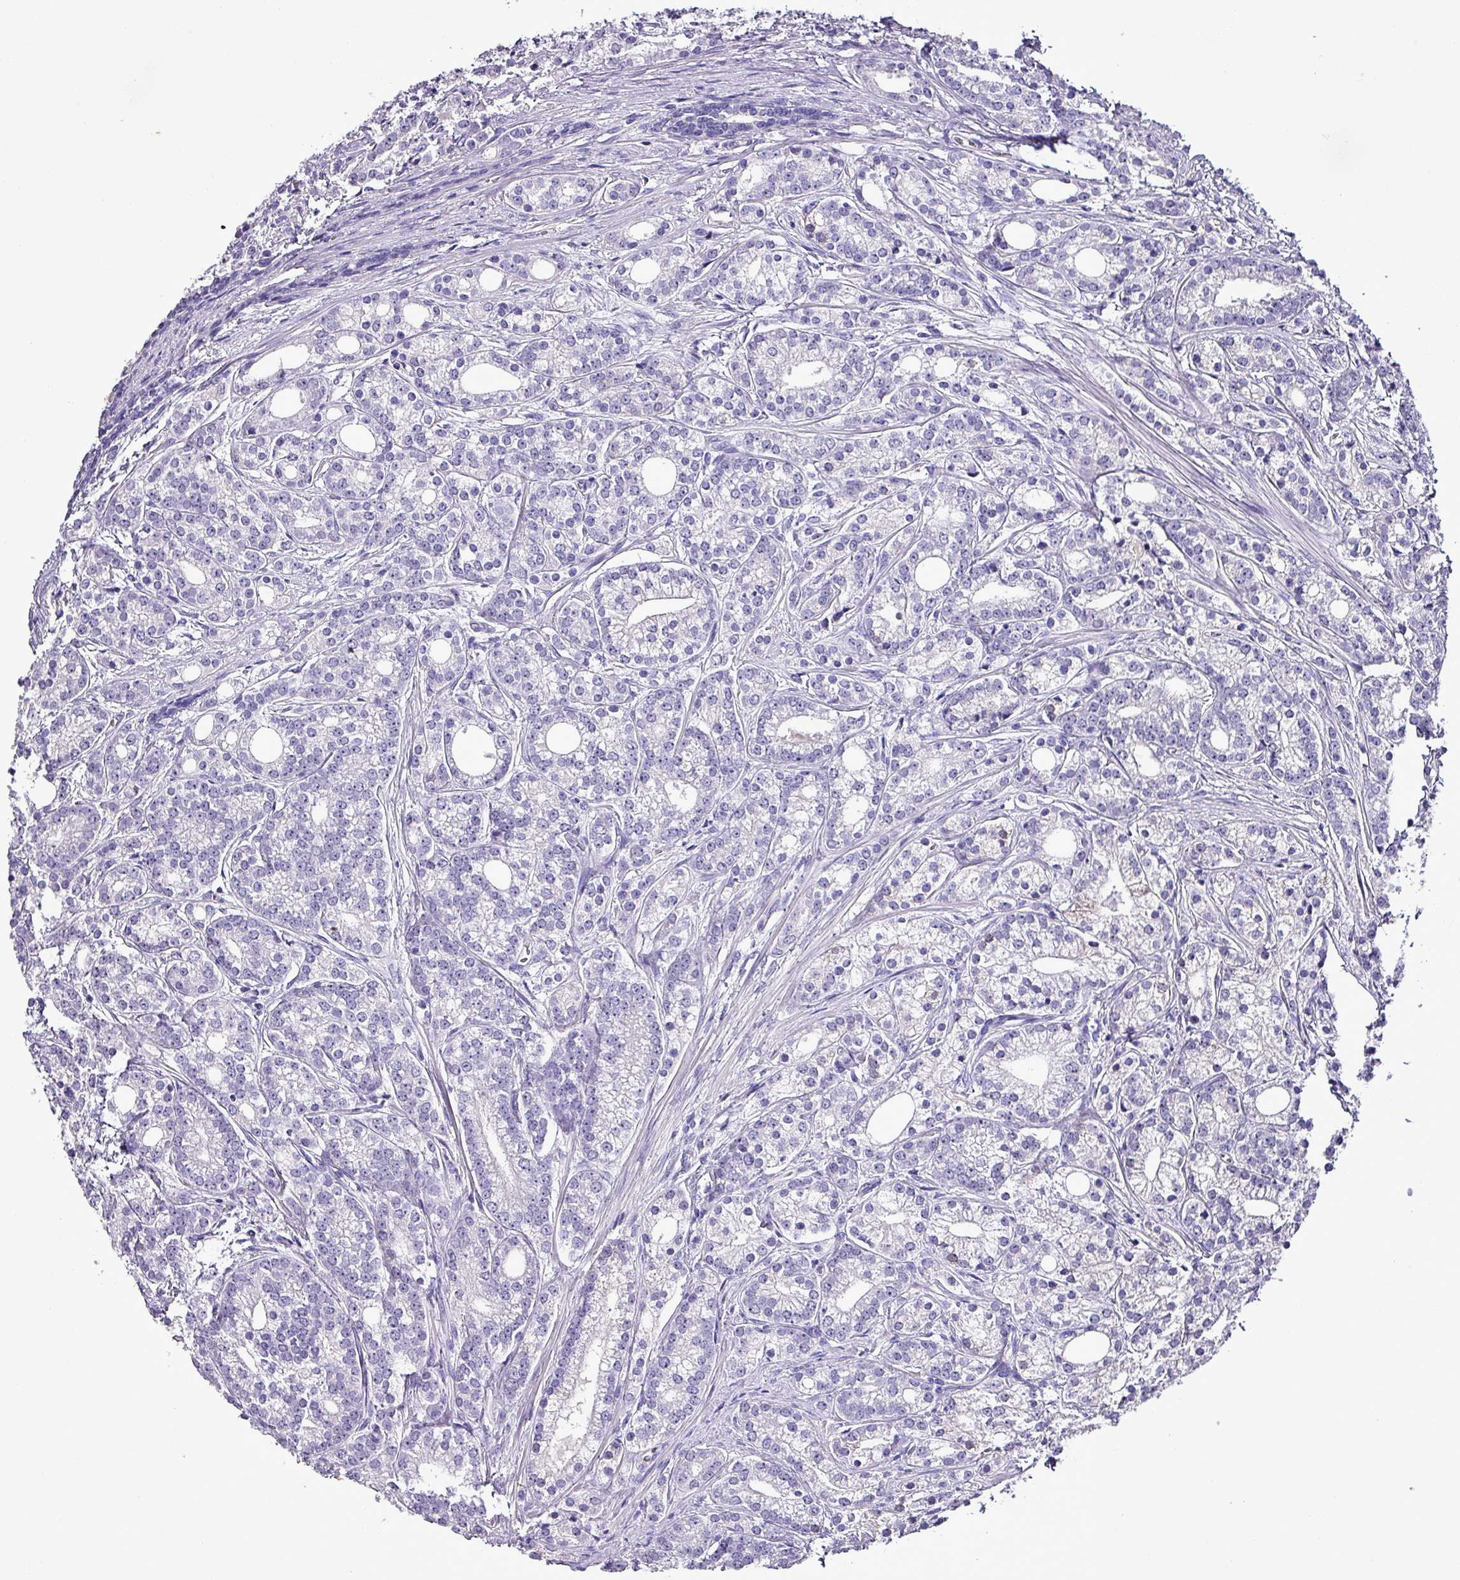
{"staining": {"intensity": "negative", "quantity": "none", "location": "none"}, "tissue": "prostate cancer", "cell_type": "Tumor cells", "image_type": "cancer", "snomed": [{"axis": "morphology", "description": "Adenocarcinoma, Low grade"}, {"axis": "topography", "description": "Prostate"}], "caption": "Tumor cells are negative for protein expression in human prostate low-grade adenocarcinoma.", "gene": "HP", "patient": {"sex": "male", "age": 71}}